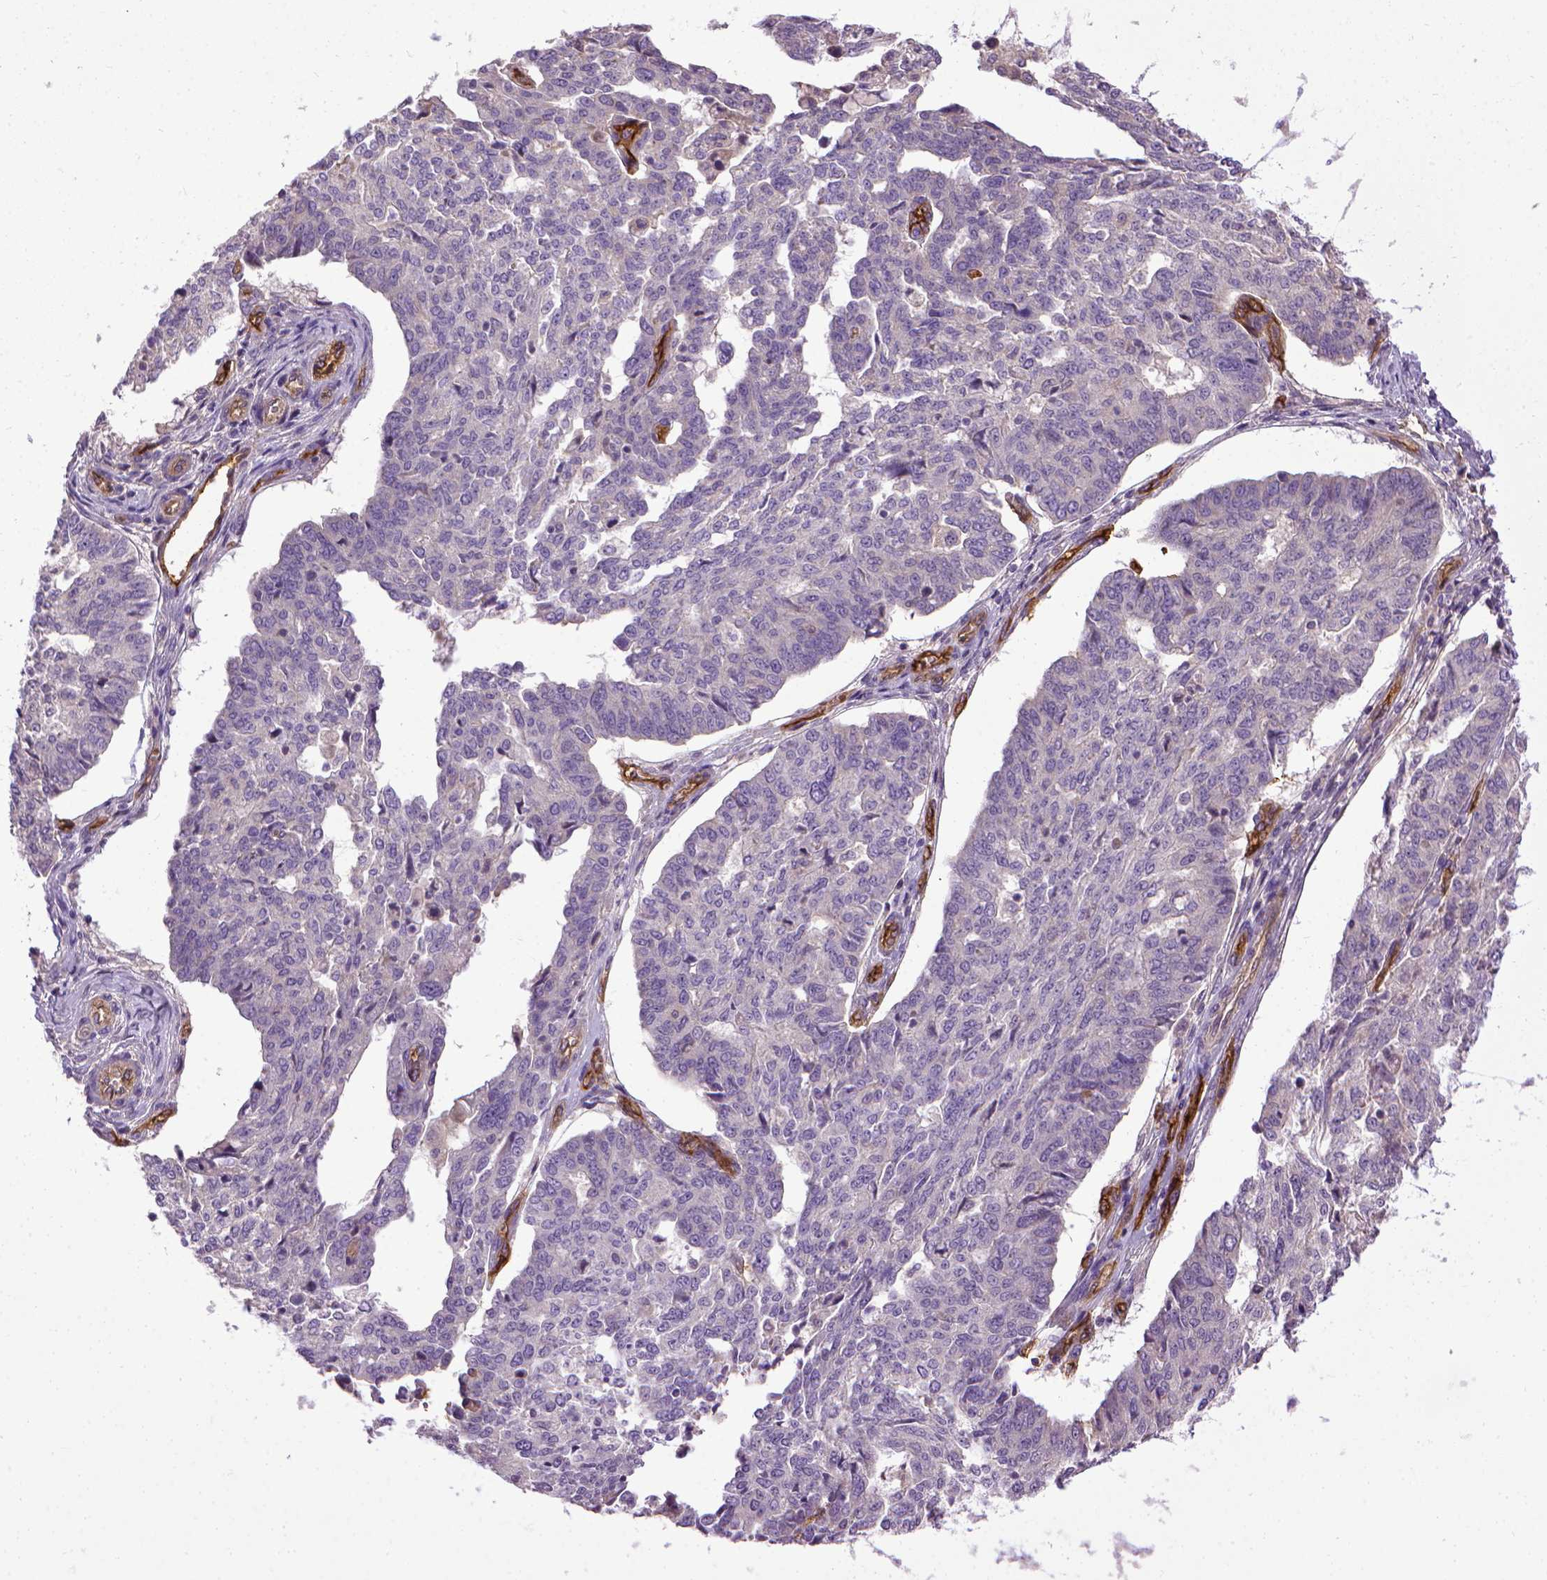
{"staining": {"intensity": "negative", "quantity": "none", "location": "none"}, "tissue": "ovarian cancer", "cell_type": "Tumor cells", "image_type": "cancer", "snomed": [{"axis": "morphology", "description": "Cystadenocarcinoma, serous, NOS"}, {"axis": "topography", "description": "Ovary"}], "caption": "High power microscopy micrograph of an immunohistochemistry (IHC) image of ovarian serous cystadenocarcinoma, revealing no significant staining in tumor cells.", "gene": "ENG", "patient": {"sex": "female", "age": 67}}